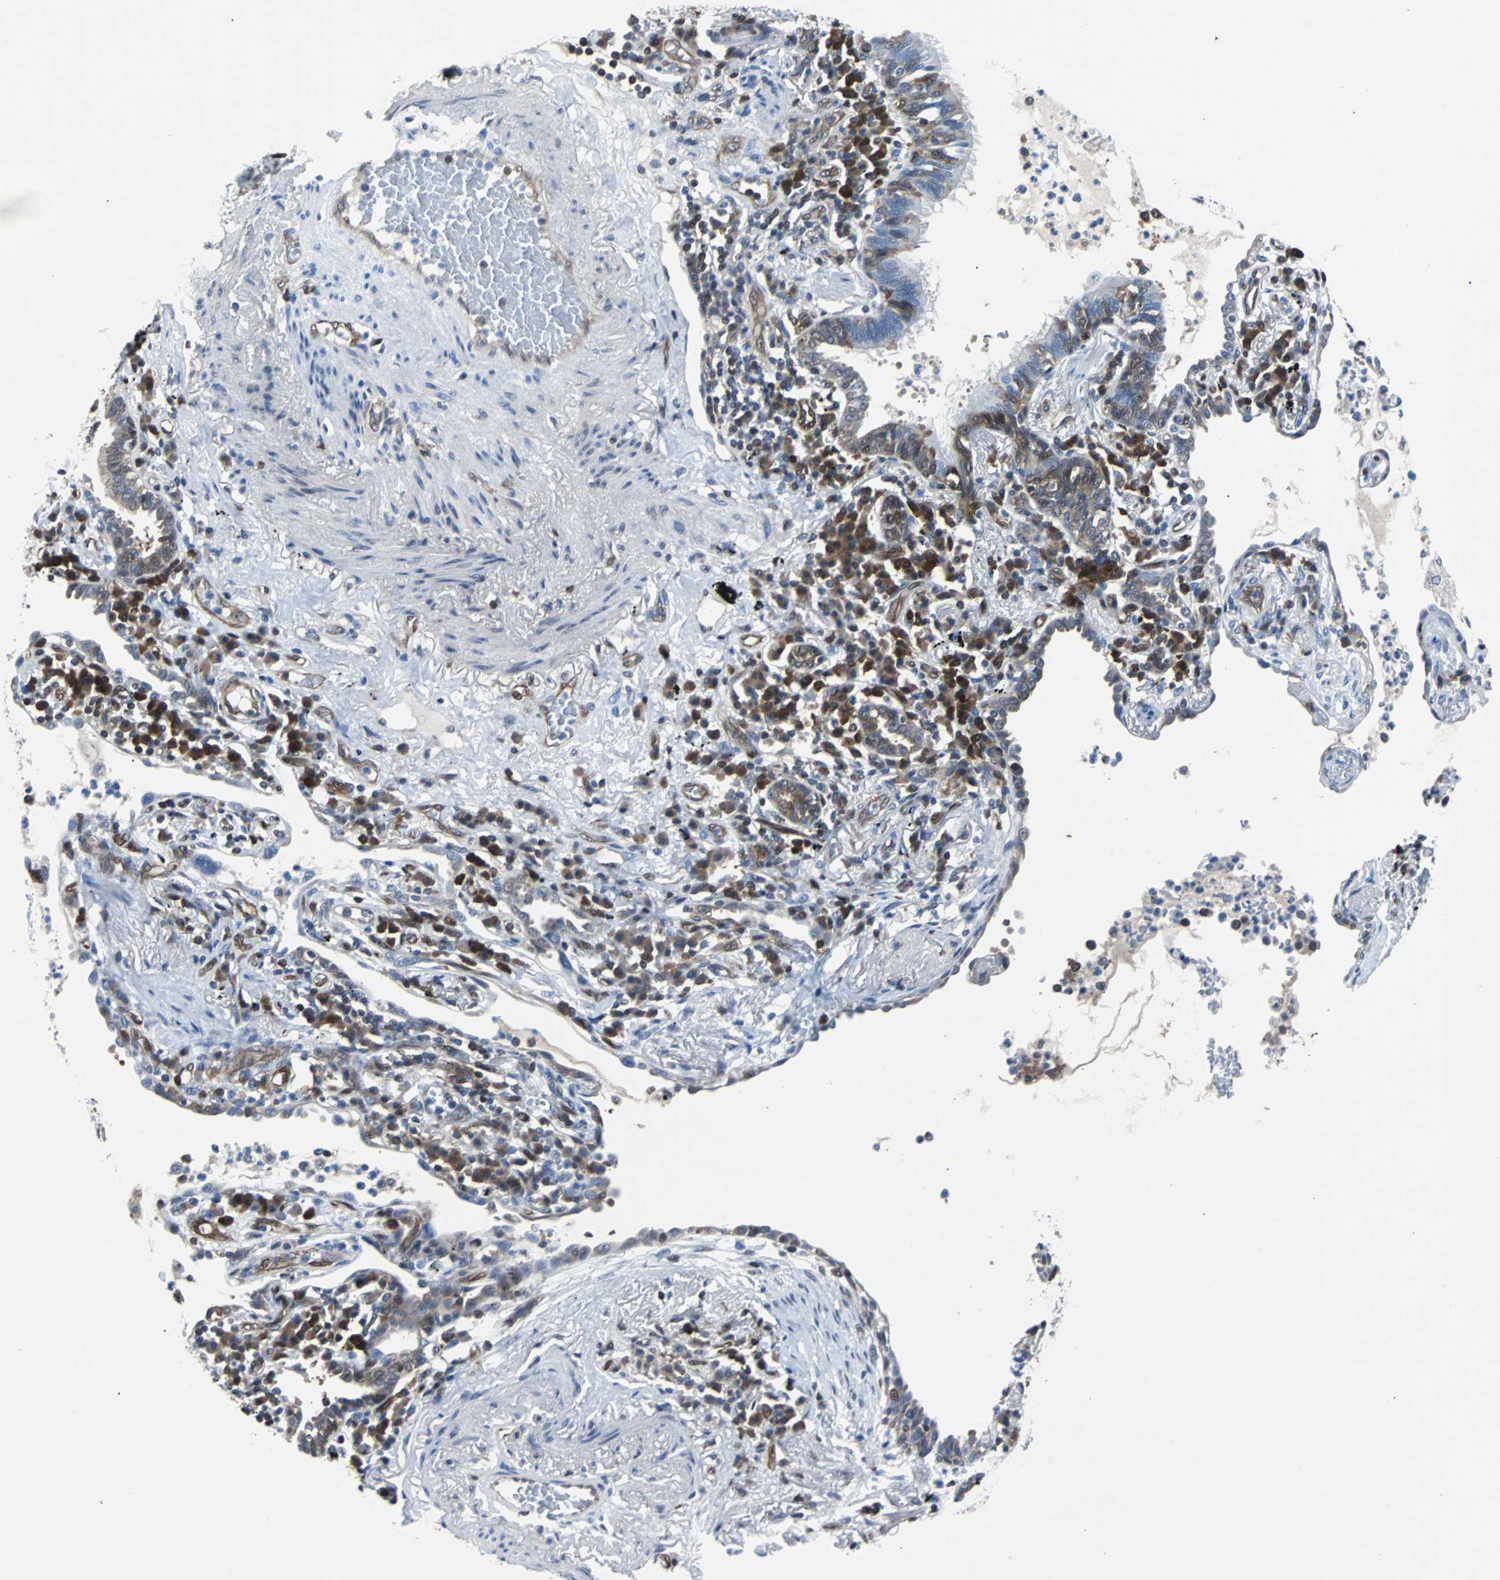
{"staining": {"intensity": "weak", "quantity": "<25%", "location": "cytoplasmic/membranous,nuclear"}, "tissue": "lung cancer", "cell_type": "Tumor cells", "image_type": "cancer", "snomed": [{"axis": "morphology", "description": "Adenocarcinoma, NOS"}, {"axis": "topography", "description": "Lung"}], "caption": "Human lung cancer (adenocarcinoma) stained for a protein using IHC shows no expression in tumor cells.", "gene": "MAP2K6", "patient": {"sex": "female", "age": 70}}